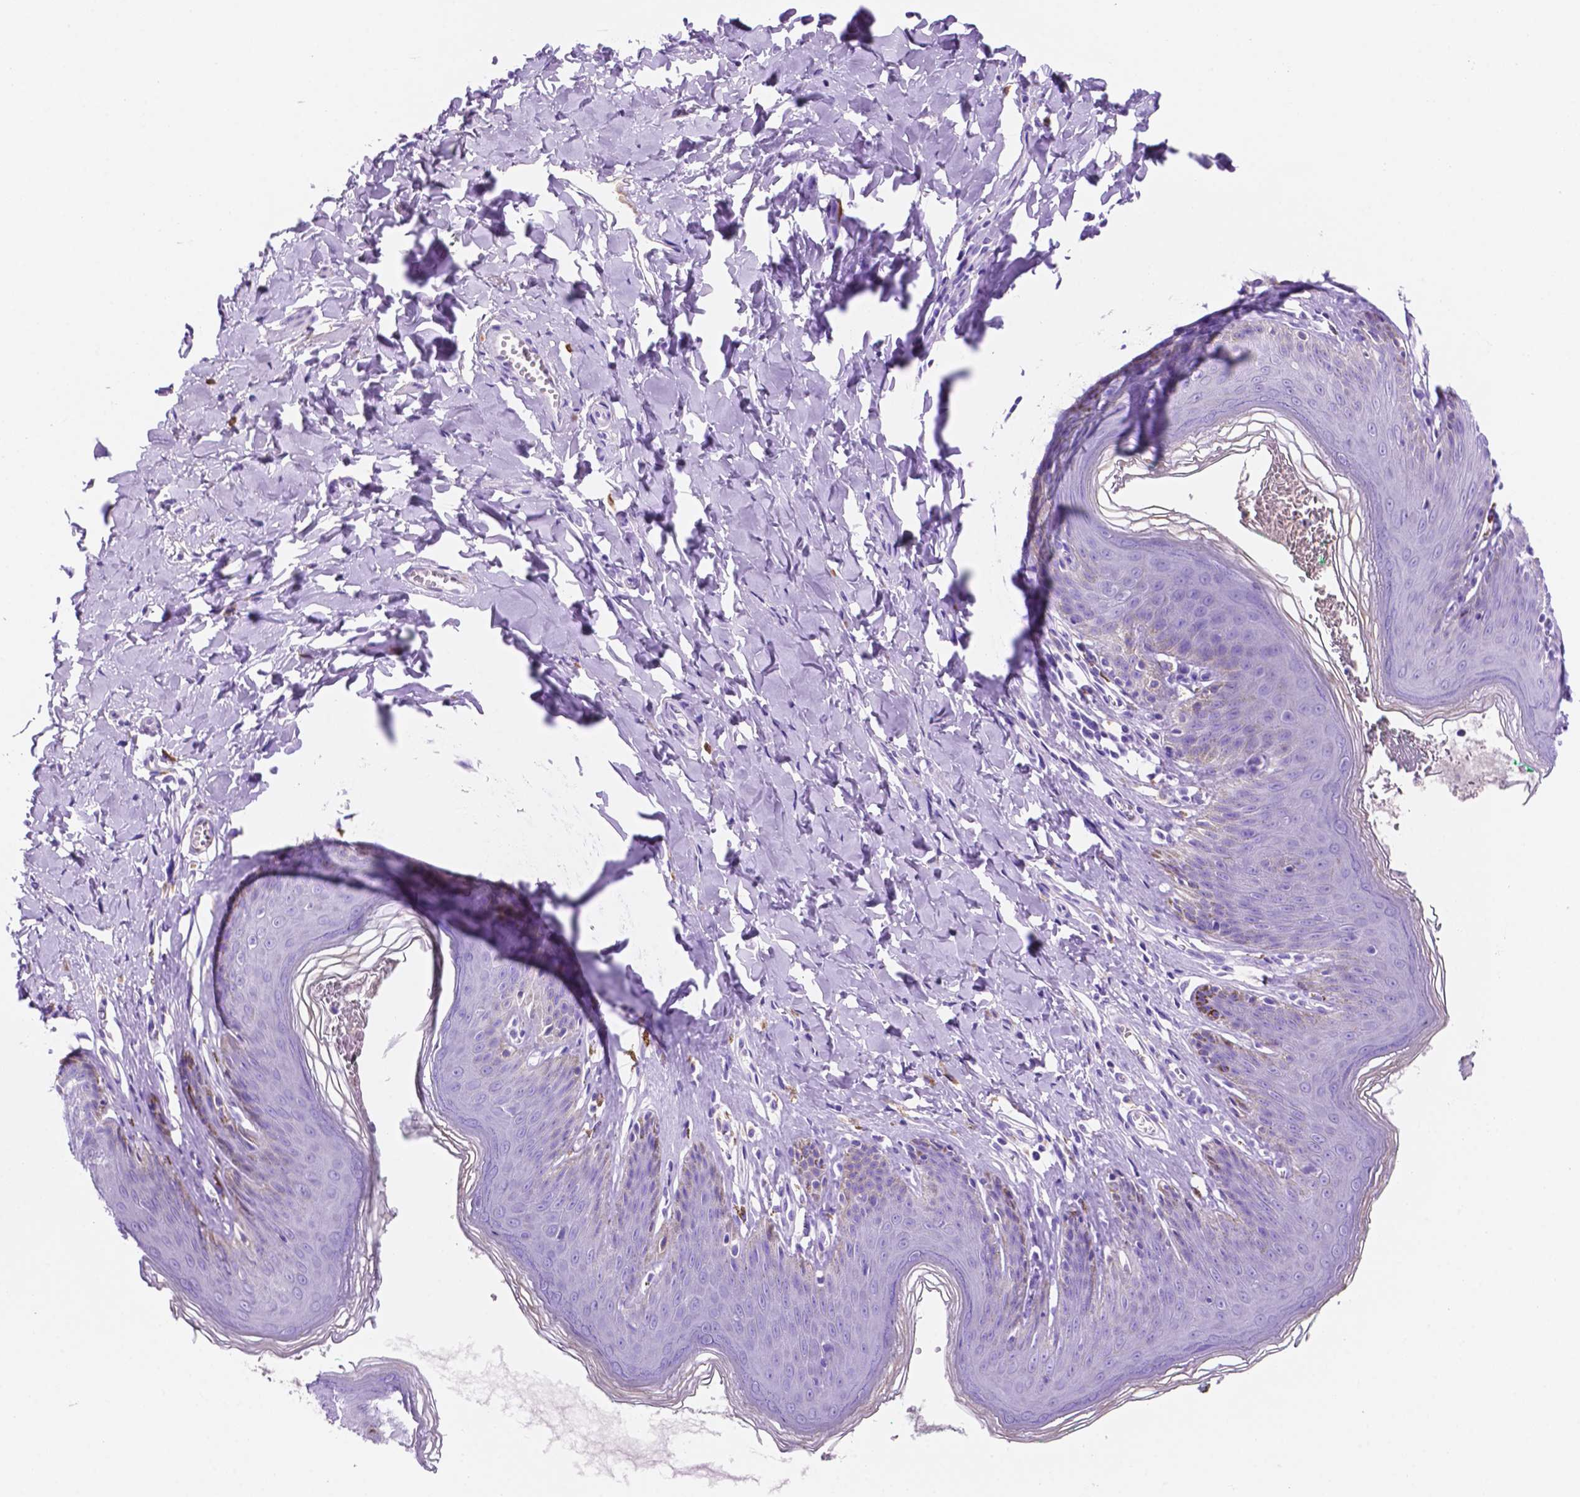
{"staining": {"intensity": "negative", "quantity": "none", "location": "none"}, "tissue": "skin", "cell_type": "Epidermal cells", "image_type": "normal", "snomed": [{"axis": "morphology", "description": "Normal tissue, NOS"}, {"axis": "topography", "description": "Vulva"}, {"axis": "topography", "description": "Peripheral nerve tissue"}], "caption": "IHC of unremarkable skin displays no expression in epidermal cells.", "gene": "FOXB2", "patient": {"sex": "female", "age": 66}}